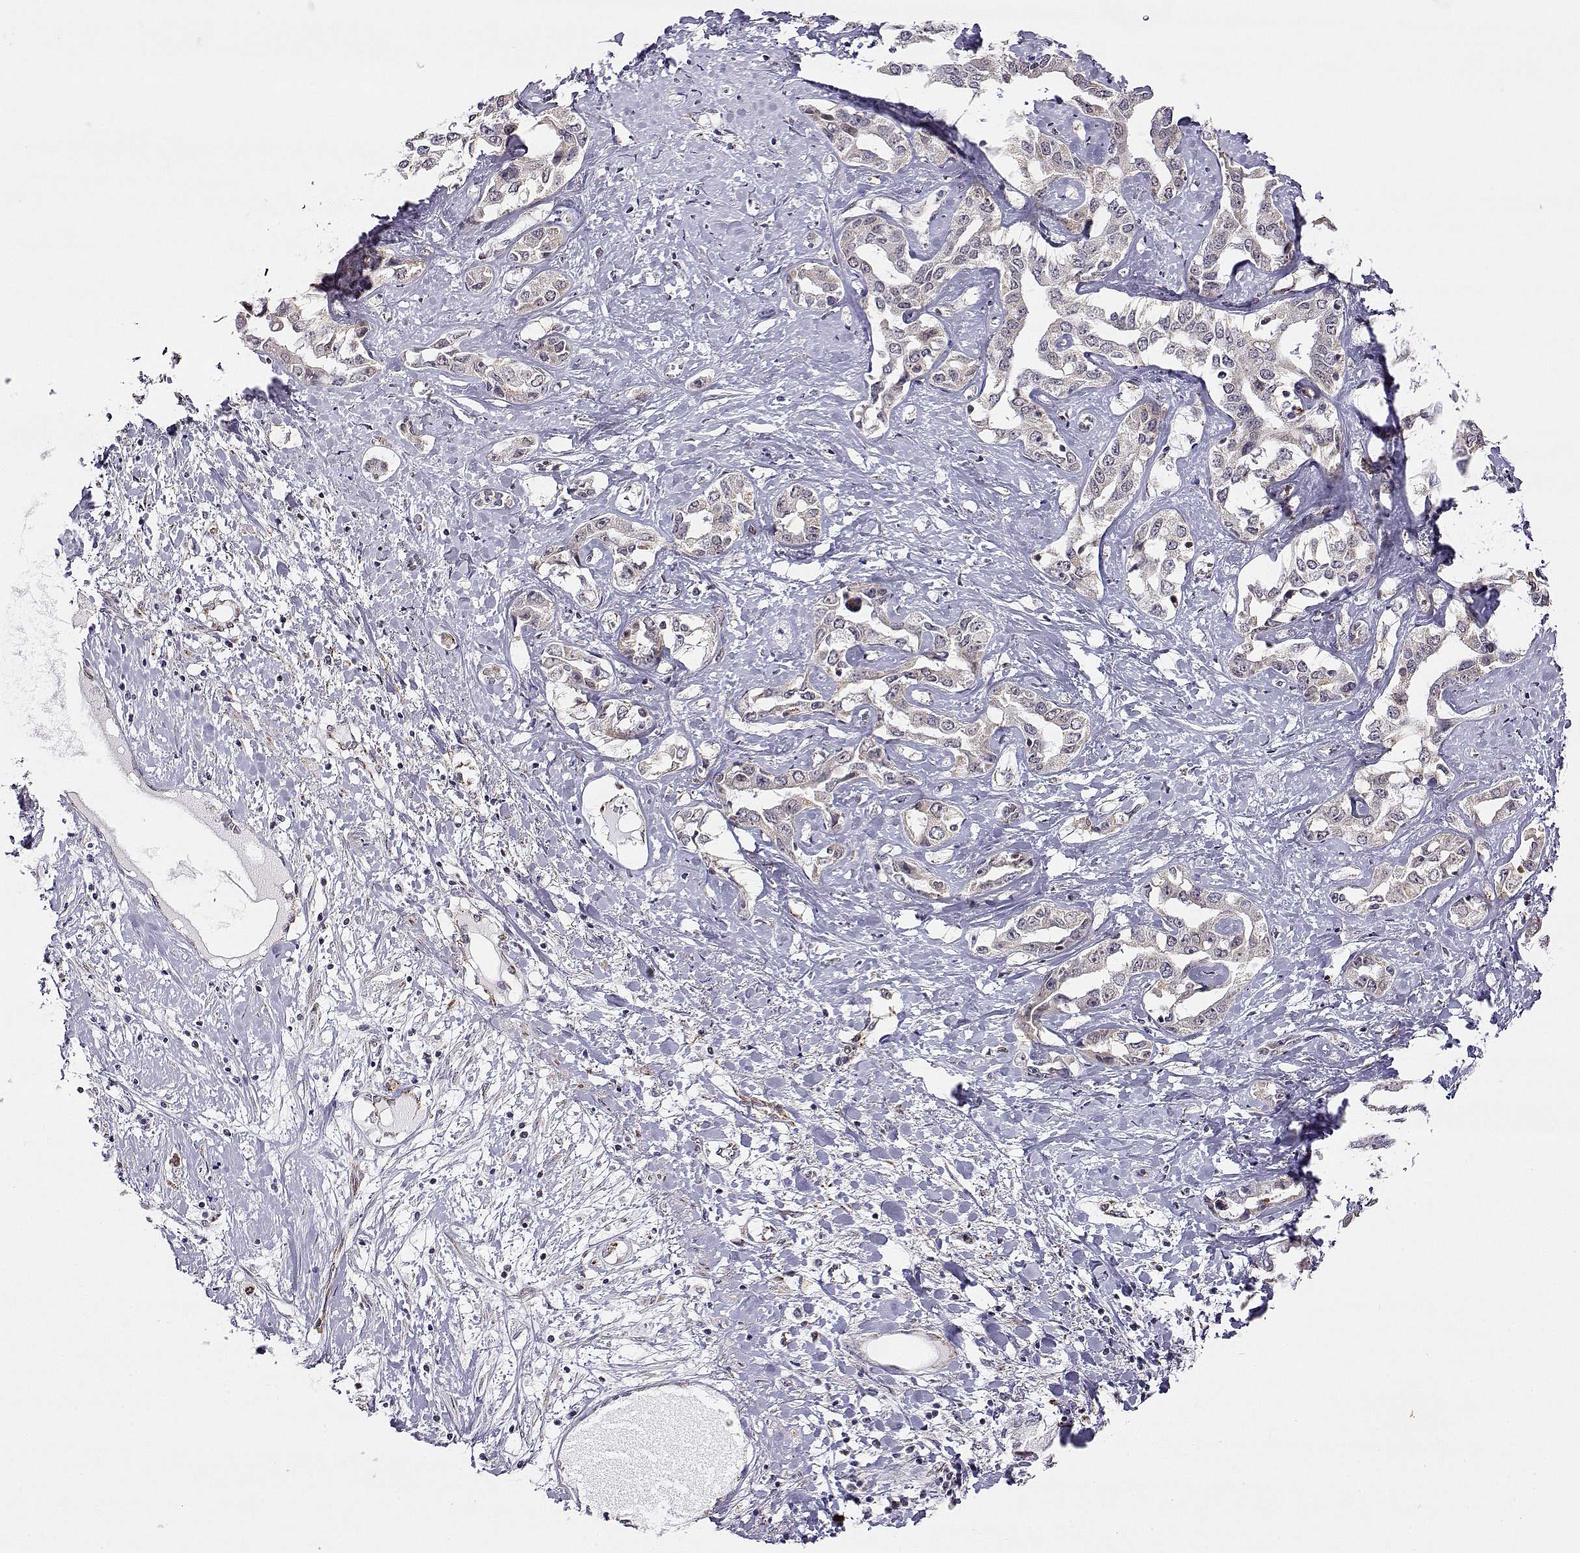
{"staining": {"intensity": "weak", "quantity": "<25%", "location": "cytoplasmic/membranous"}, "tissue": "liver cancer", "cell_type": "Tumor cells", "image_type": "cancer", "snomed": [{"axis": "morphology", "description": "Cholangiocarcinoma"}, {"axis": "topography", "description": "Liver"}], "caption": "Human liver cancer (cholangiocarcinoma) stained for a protein using immunohistochemistry shows no positivity in tumor cells.", "gene": "EXOG", "patient": {"sex": "male", "age": 59}}